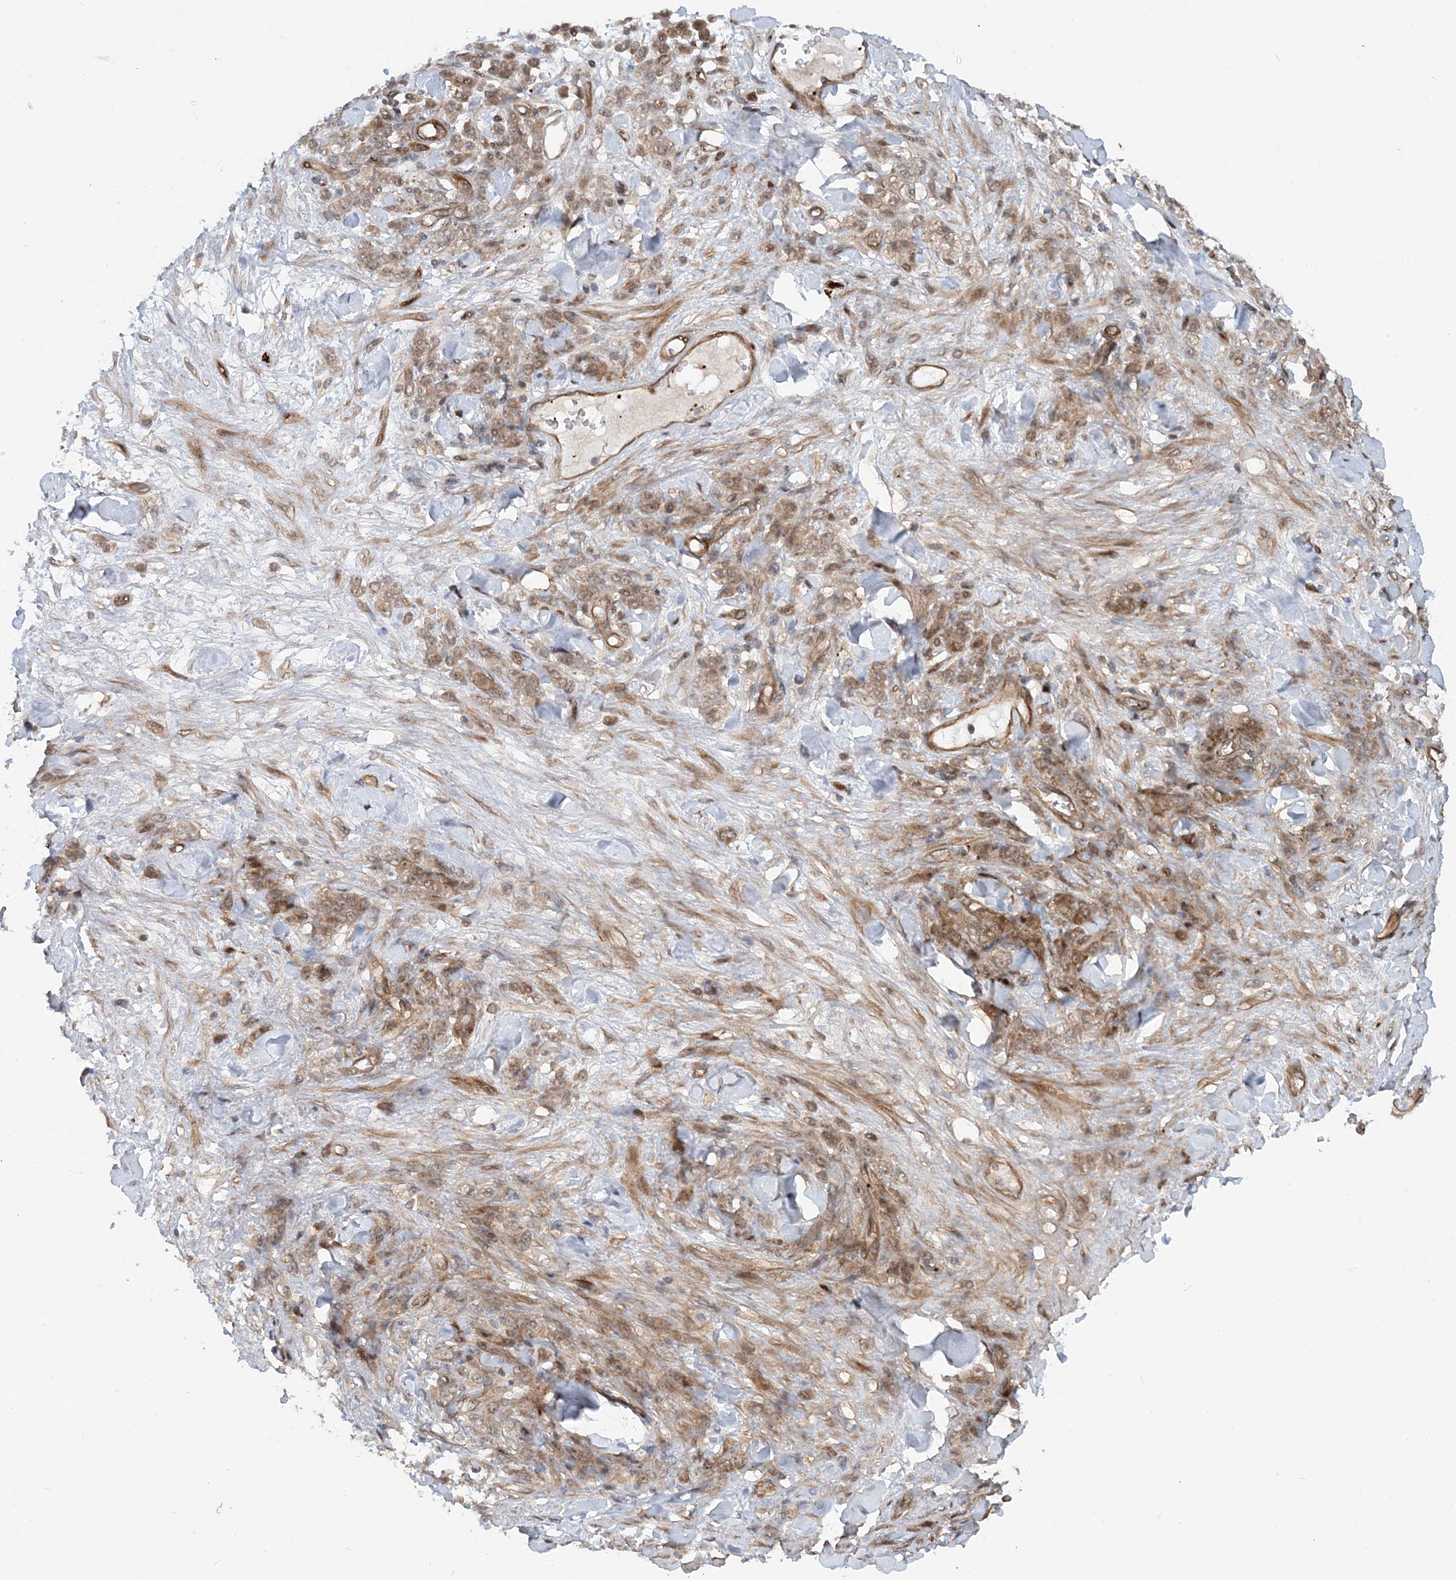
{"staining": {"intensity": "moderate", "quantity": ">75%", "location": "cytoplasmic/membranous"}, "tissue": "stomach cancer", "cell_type": "Tumor cells", "image_type": "cancer", "snomed": [{"axis": "morphology", "description": "Normal tissue, NOS"}, {"axis": "morphology", "description": "Adenocarcinoma, NOS"}, {"axis": "topography", "description": "Stomach"}], "caption": "Moderate cytoplasmic/membranous positivity is seen in about >75% of tumor cells in stomach cancer (adenocarcinoma). The staining was performed using DAB, with brown indicating positive protein expression. Nuclei are stained blue with hematoxylin.", "gene": "GEMIN5", "patient": {"sex": "male", "age": 82}}